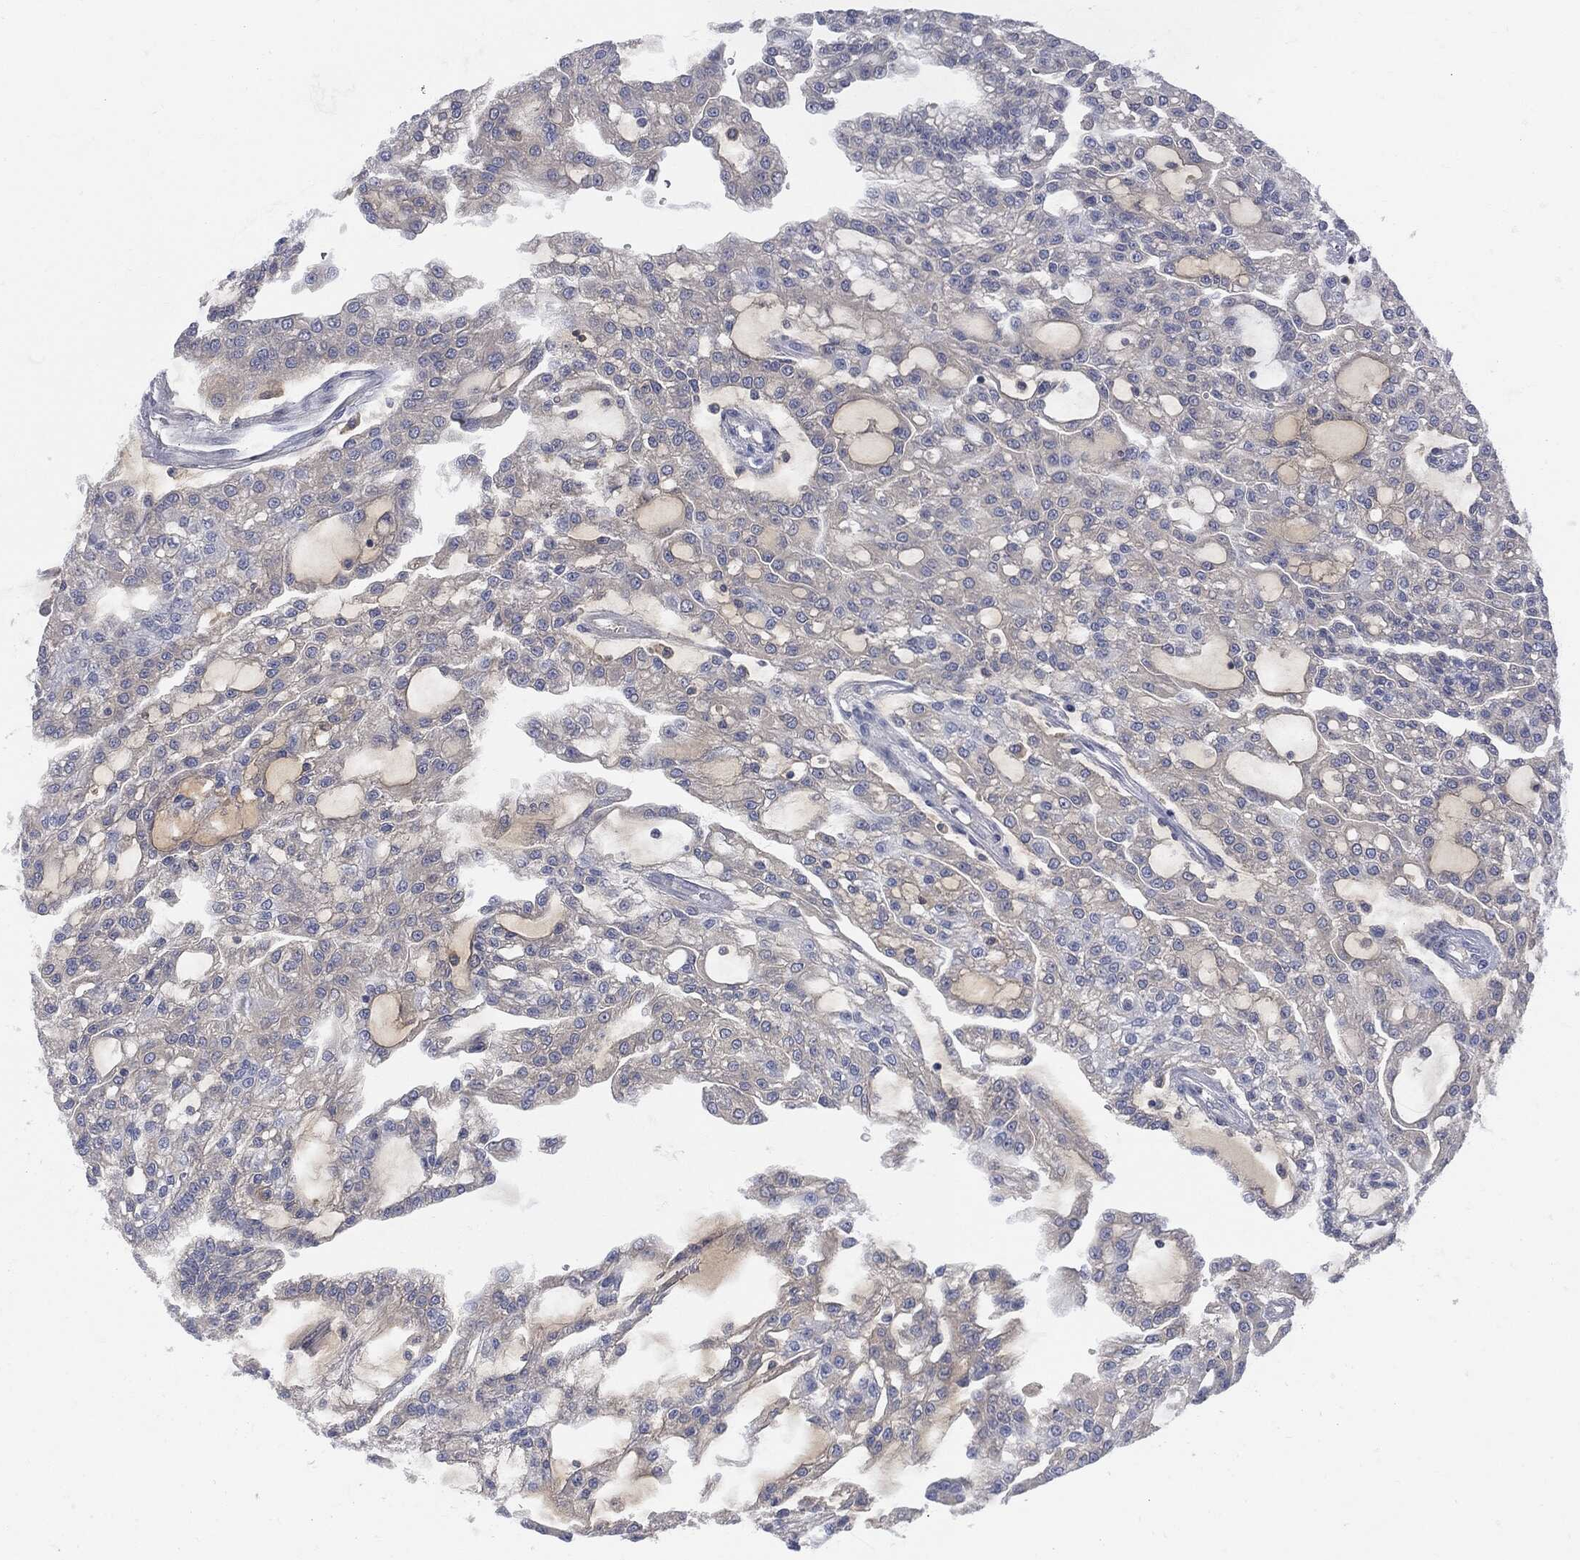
{"staining": {"intensity": "negative", "quantity": "none", "location": "none"}, "tissue": "renal cancer", "cell_type": "Tumor cells", "image_type": "cancer", "snomed": [{"axis": "morphology", "description": "Adenocarcinoma, NOS"}, {"axis": "topography", "description": "Kidney"}], "caption": "Tumor cells are negative for protein expression in human adenocarcinoma (renal). (DAB immunohistochemistry visualized using brightfield microscopy, high magnification).", "gene": "BTK", "patient": {"sex": "male", "age": 63}}